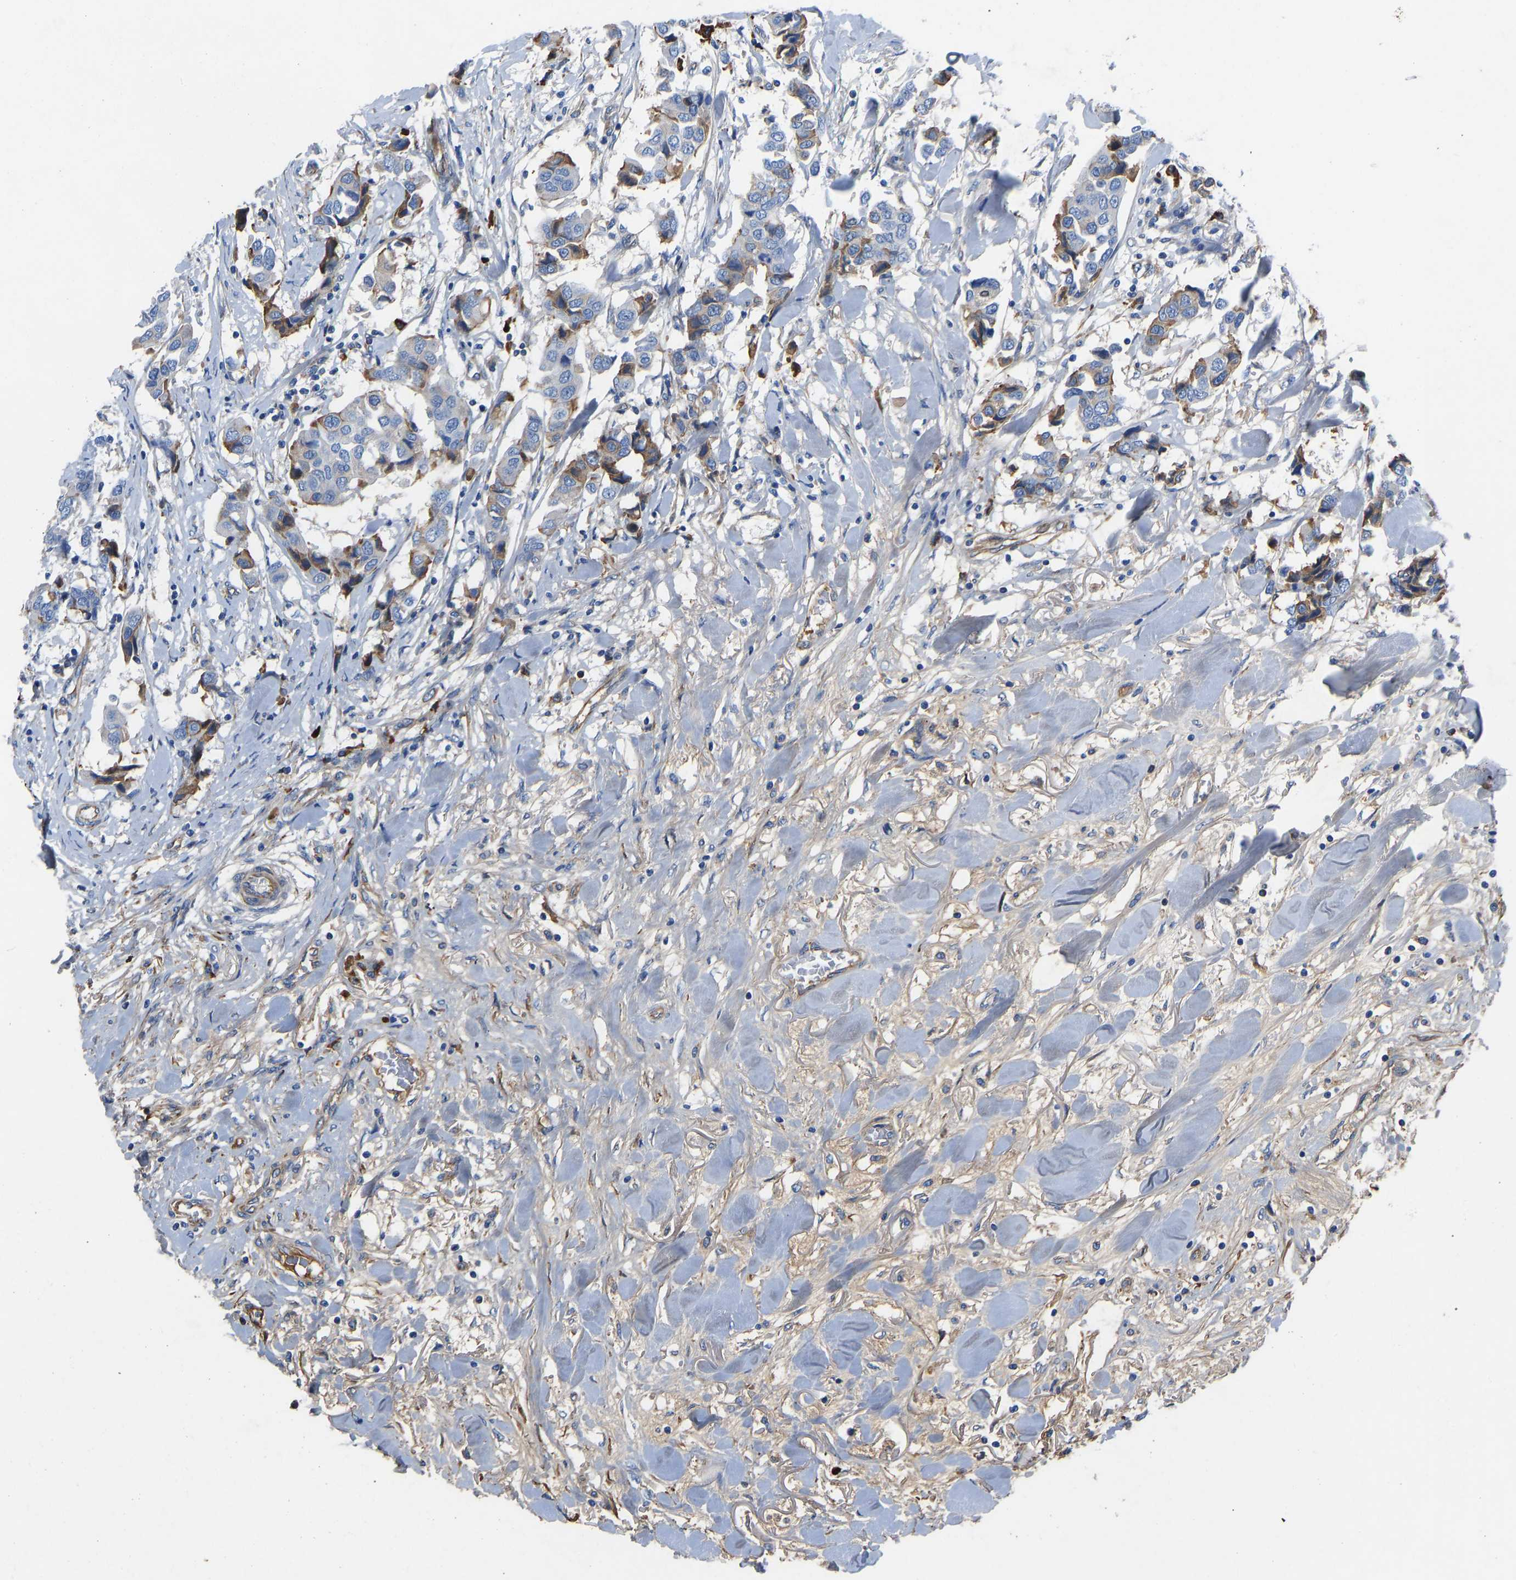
{"staining": {"intensity": "moderate", "quantity": "<25%", "location": "cytoplasmic/membranous"}, "tissue": "breast cancer", "cell_type": "Tumor cells", "image_type": "cancer", "snomed": [{"axis": "morphology", "description": "Duct carcinoma"}, {"axis": "topography", "description": "Breast"}], "caption": "The histopathology image displays staining of breast cancer (invasive ductal carcinoma), revealing moderate cytoplasmic/membranous protein positivity (brown color) within tumor cells.", "gene": "HSPG2", "patient": {"sex": "female", "age": 80}}